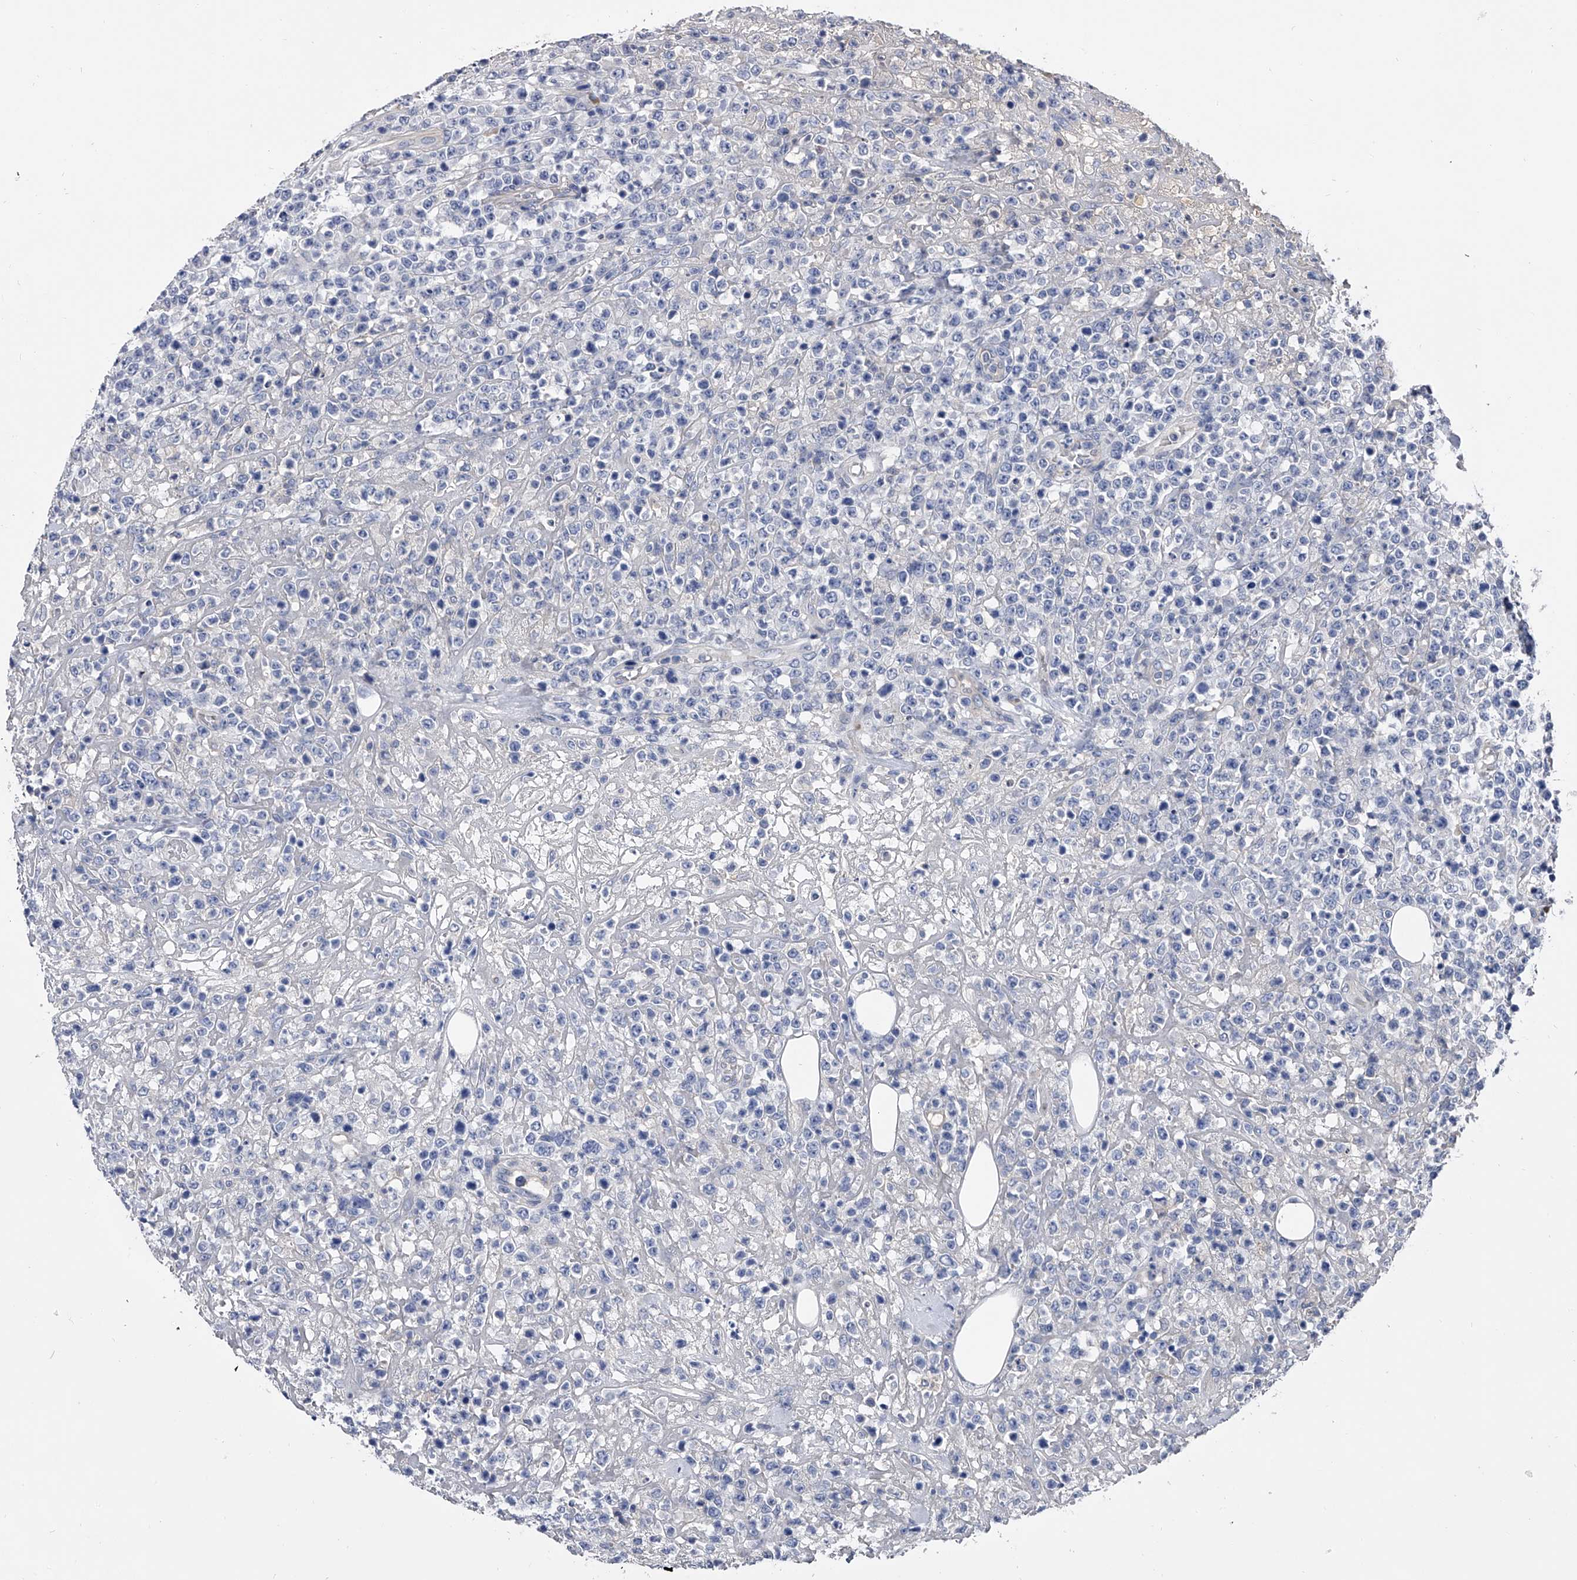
{"staining": {"intensity": "negative", "quantity": "none", "location": "none"}, "tissue": "lymphoma", "cell_type": "Tumor cells", "image_type": "cancer", "snomed": [{"axis": "morphology", "description": "Malignant lymphoma, non-Hodgkin's type, High grade"}, {"axis": "topography", "description": "Colon"}], "caption": "IHC of lymphoma demonstrates no positivity in tumor cells.", "gene": "EFCAB7", "patient": {"sex": "female", "age": 53}}